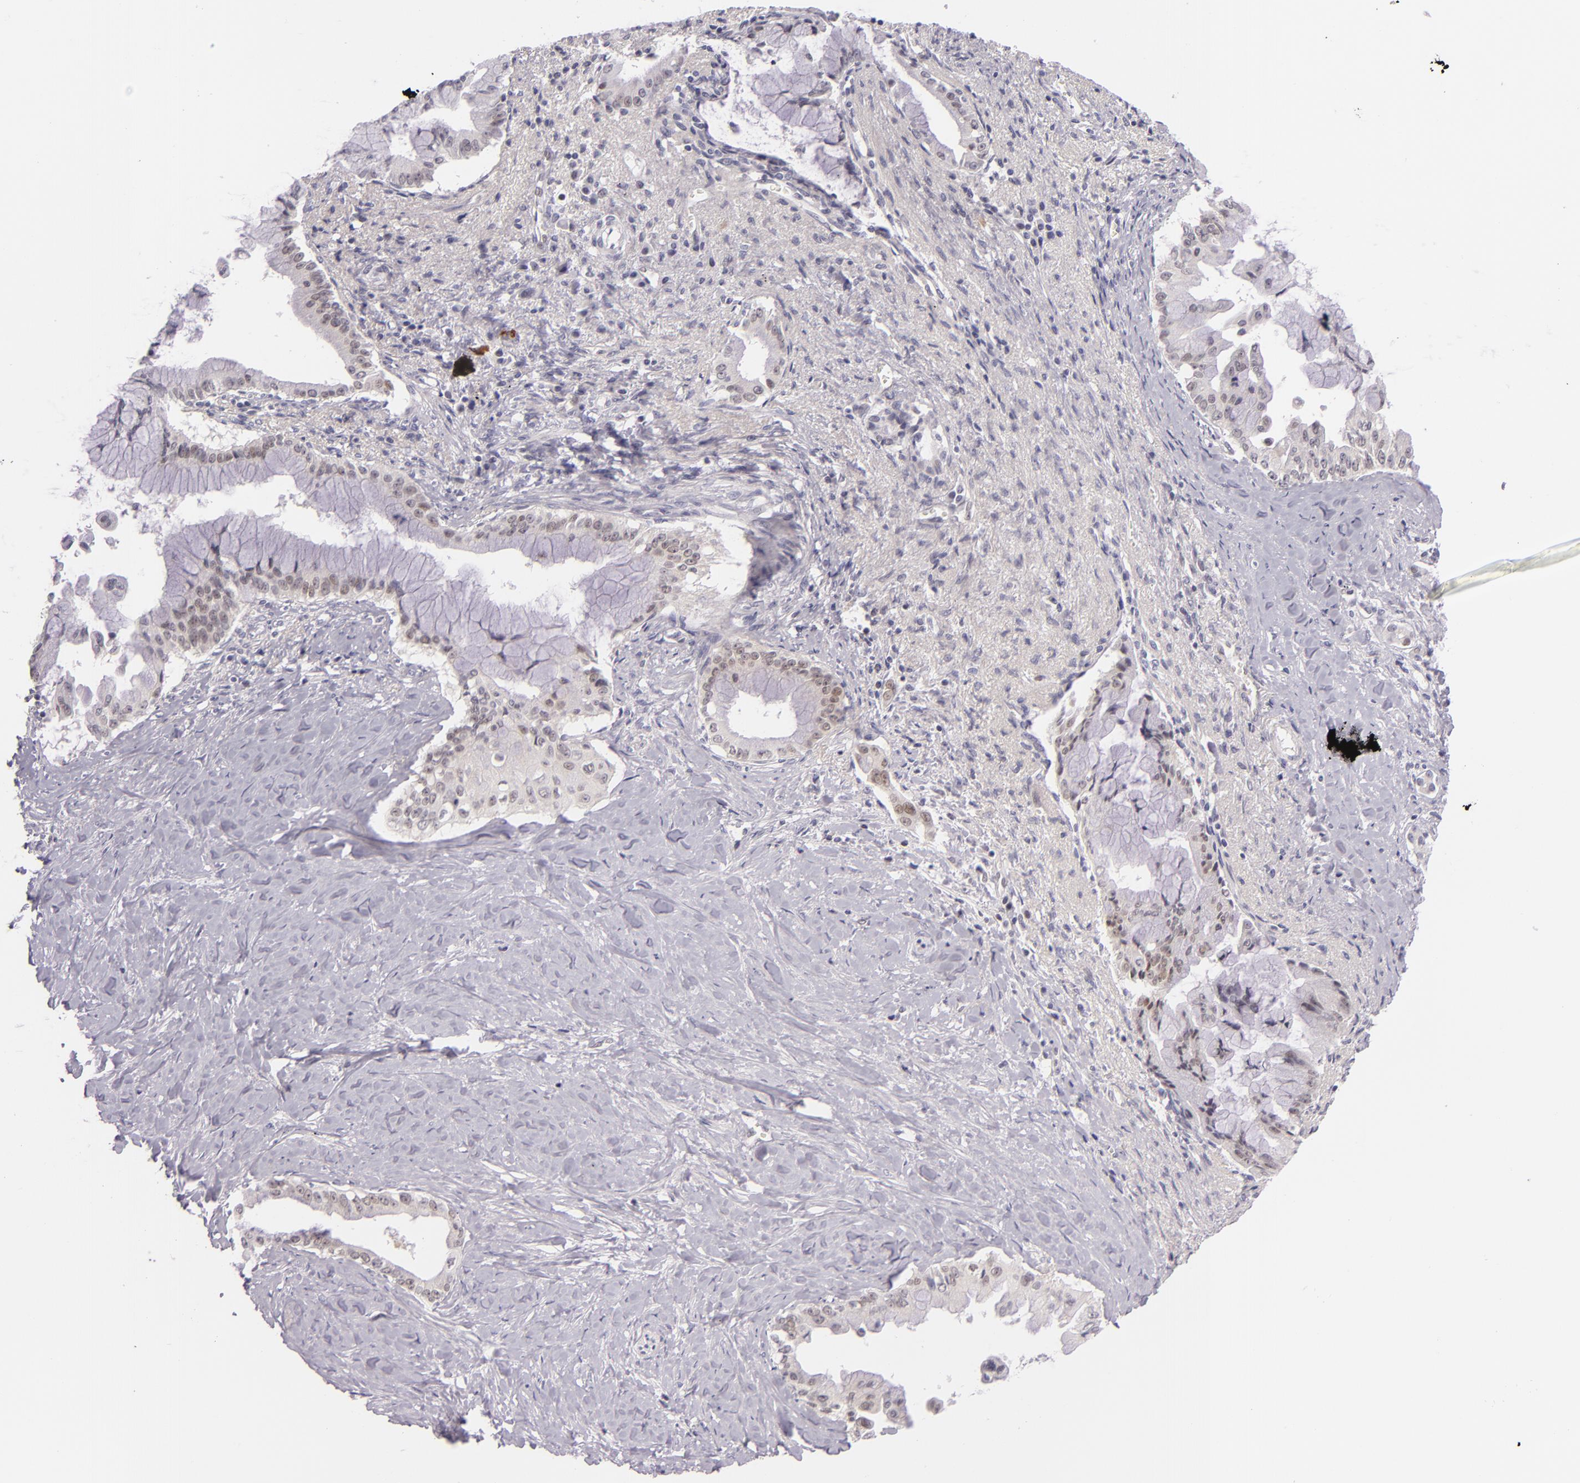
{"staining": {"intensity": "weak", "quantity": "<25%", "location": "cytoplasmic/membranous,nuclear"}, "tissue": "pancreatic cancer", "cell_type": "Tumor cells", "image_type": "cancer", "snomed": [{"axis": "morphology", "description": "Adenocarcinoma, NOS"}, {"axis": "topography", "description": "Pancreas"}], "caption": "Immunohistochemistry (IHC) micrograph of pancreatic cancer (adenocarcinoma) stained for a protein (brown), which displays no expression in tumor cells.", "gene": "BCL3", "patient": {"sex": "male", "age": 59}}